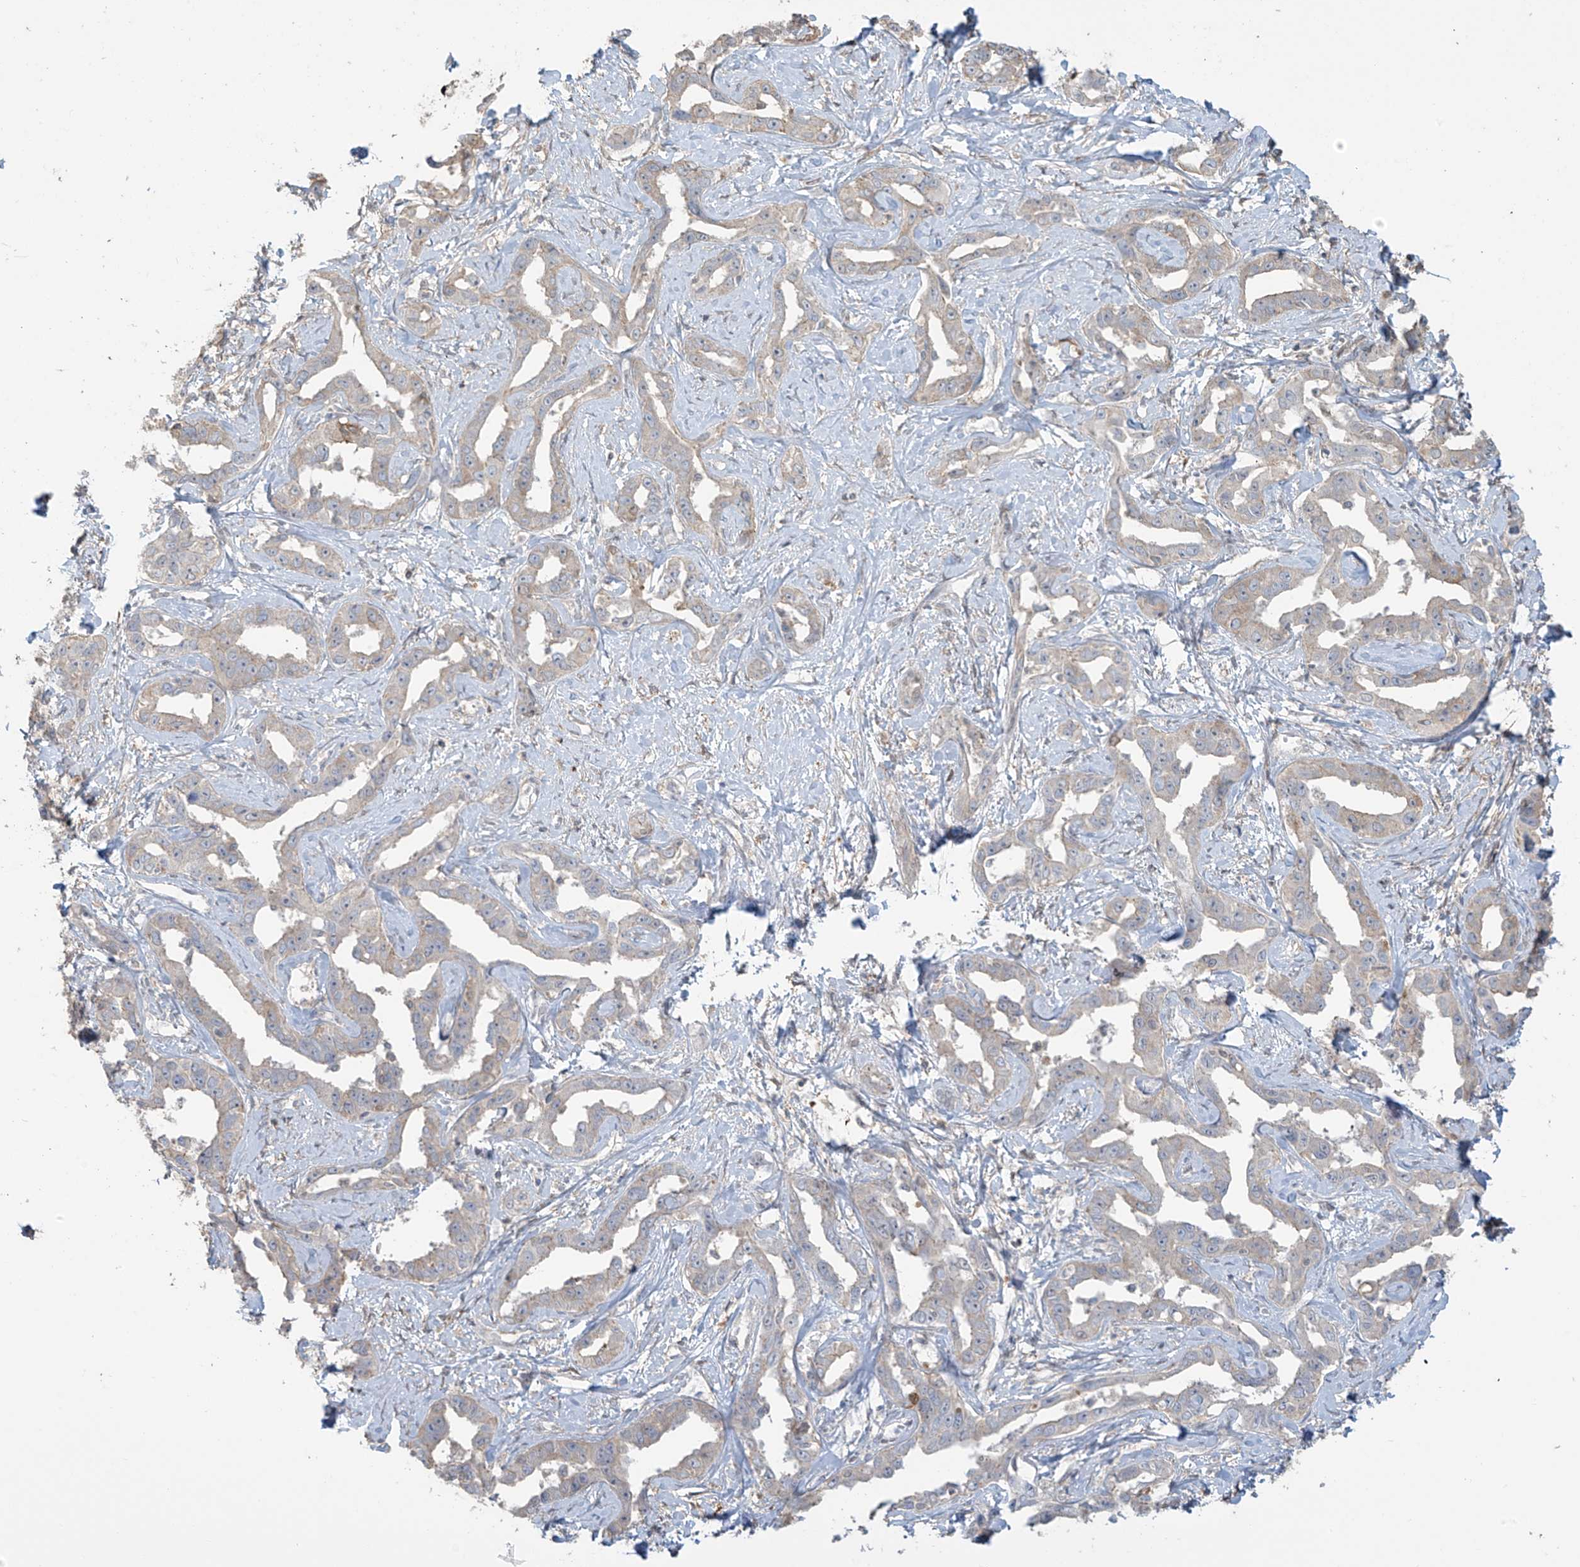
{"staining": {"intensity": "negative", "quantity": "none", "location": "none"}, "tissue": "liver cancer", "cell_type": "Tumor cells", "image_type": "cancer", "snomed": [{"axis": "morphology", "description": "Cholangiocarcinoma"}, {"axis": "topography", "description": "Liver"}], "caption": "Human liver cancer (cholangiocarcinoma) stained for a protein using immunohistochemistry (IHC) demonstrates no positivity in tumor cells.", "gene": "TAGAP", "patient": {"sex": "male", "age": 59}}